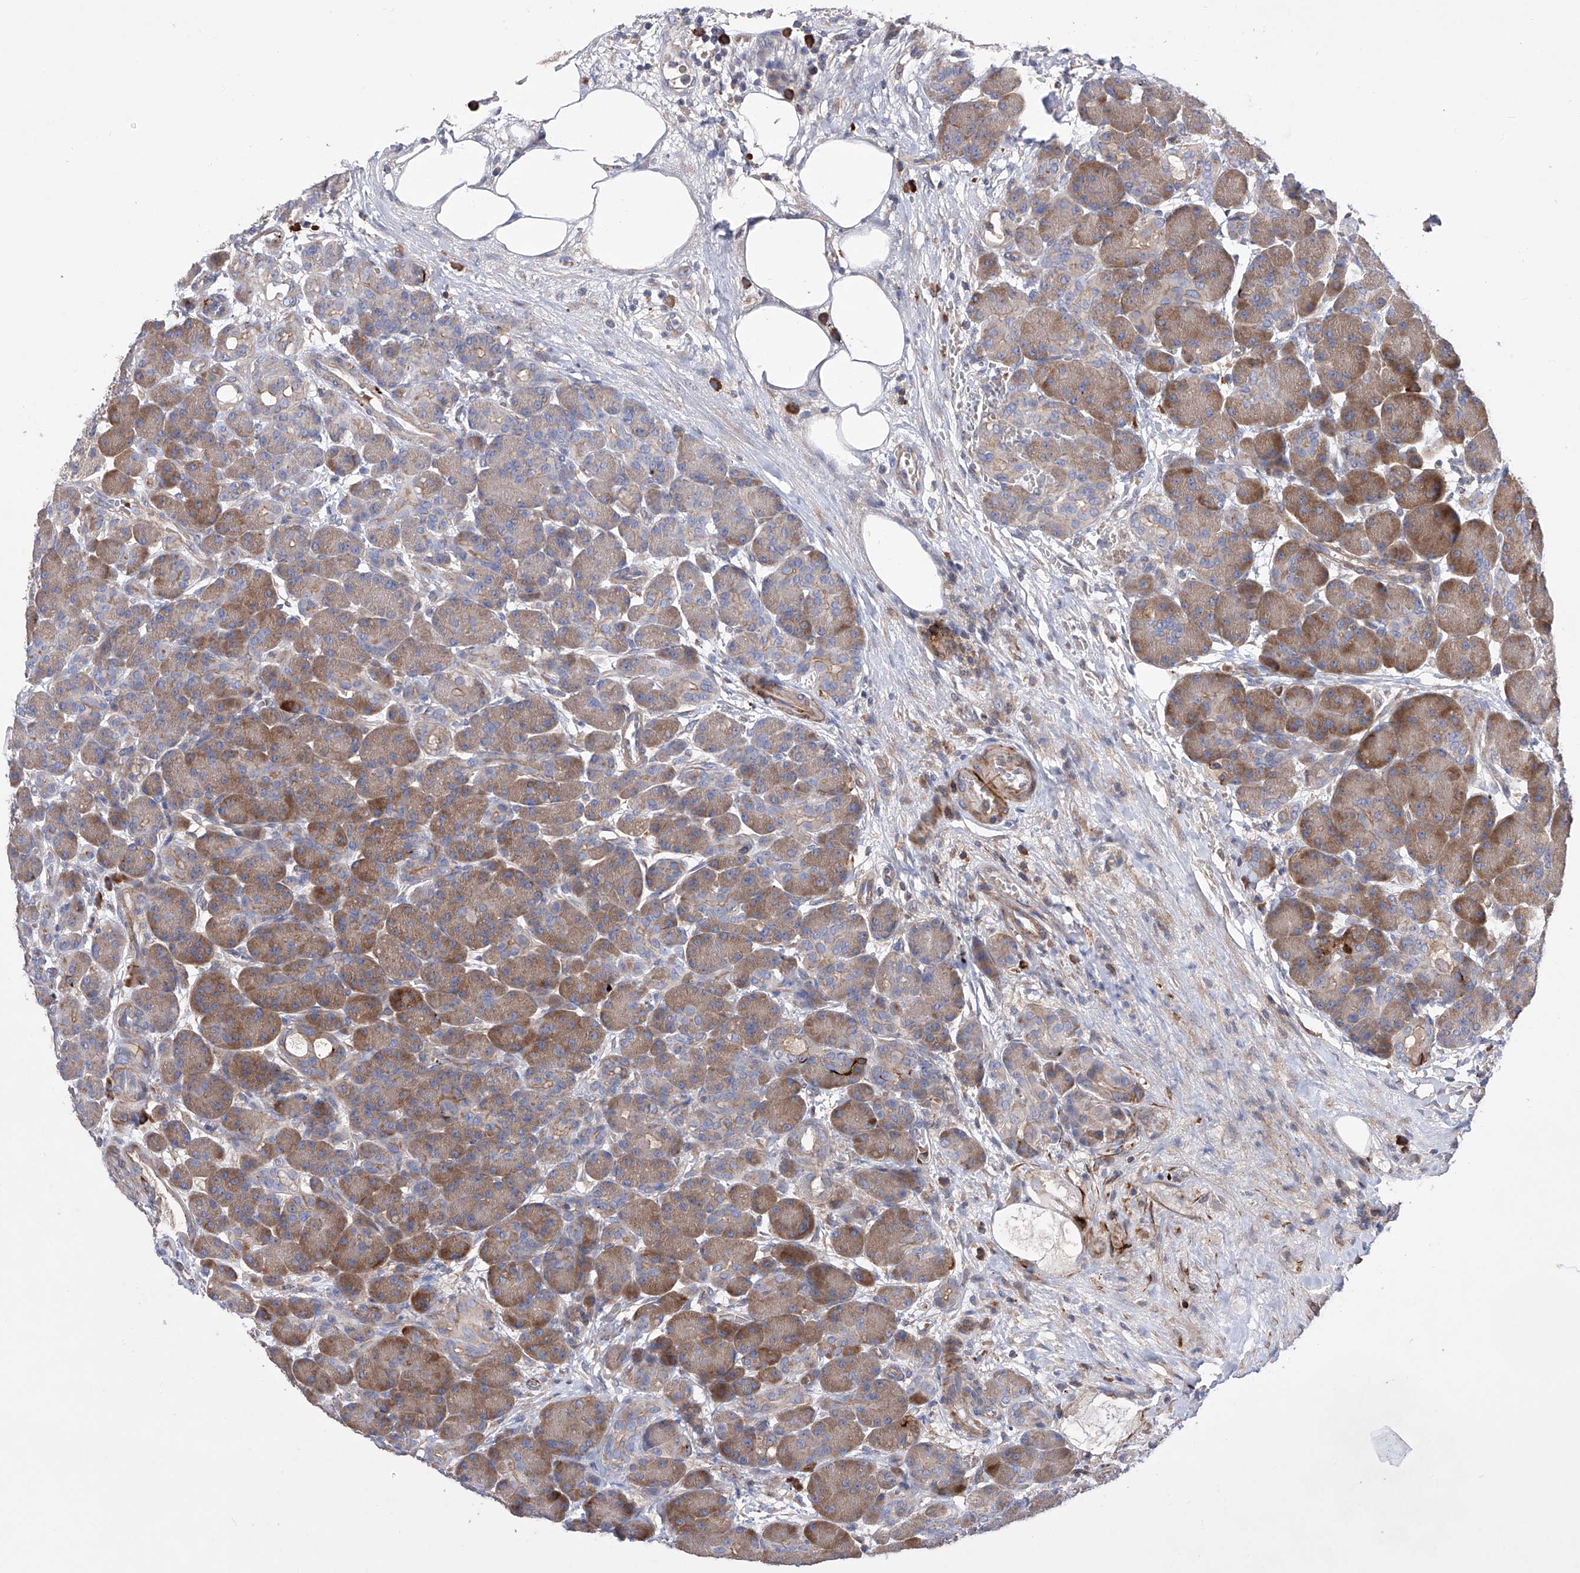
{"staining": {"intensity": "moderate", "quantity": ">75%", "location": "cytoplasmic/membranous"}, "tissue": "pancreas", "cell_type": "Exocrine glandular cells", "image_type": "normal", "snomed": [{"axis": "morphology", "description": "Normal tissue, NOS"}, {"axis": "topography", "description": "Pancreas"}], "caption": "Immunohistochemistry histopathology image of unremarkable pancreas stained for a protein (brown), which displays medium levels of moderate cytoplasmic/membranous staining in about >75% of exocrine glandular cells.", "gene": "NFATC4", "patient": {"sex": "male", "age": 63}}